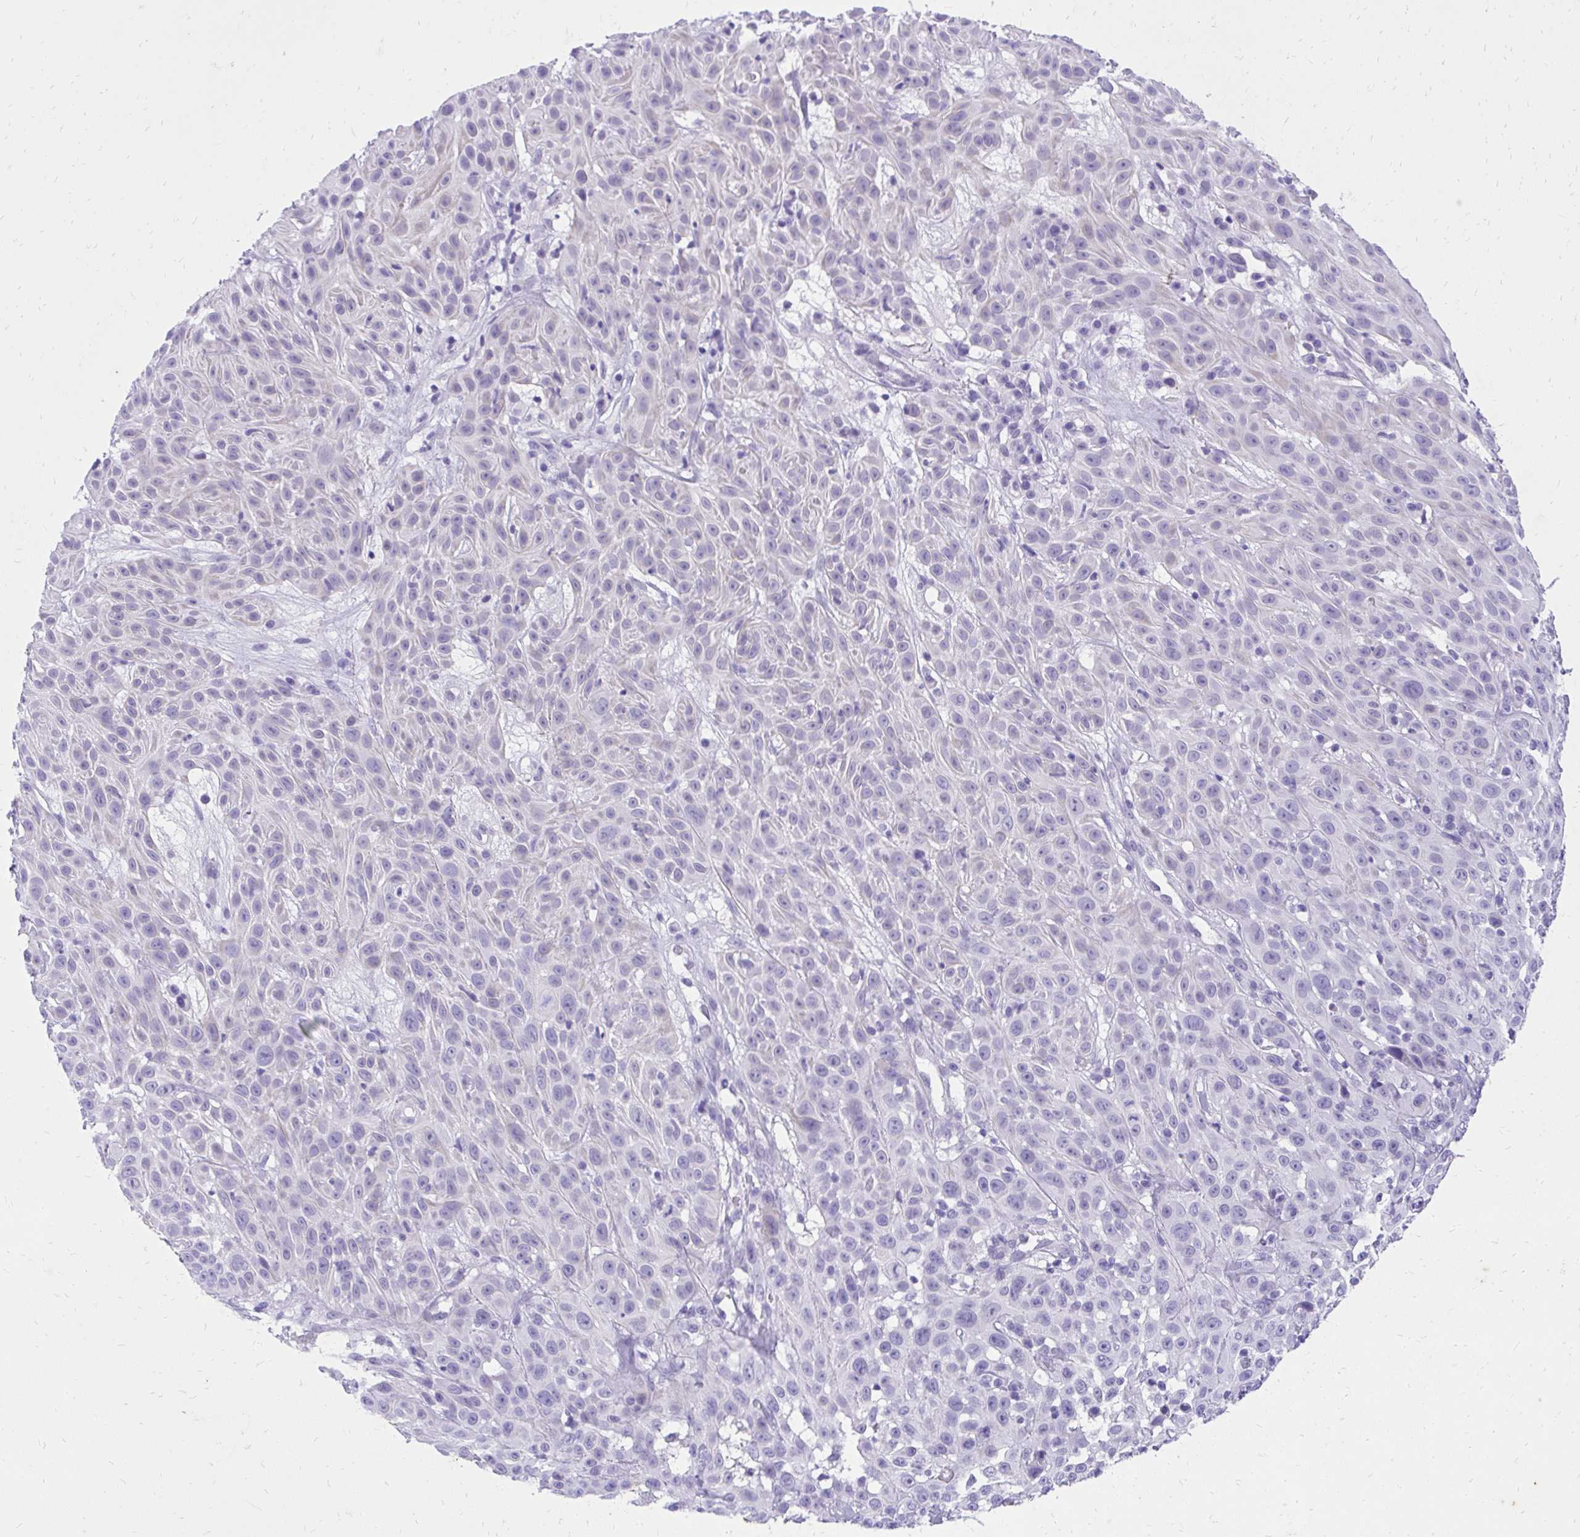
{"staining": {"intensity": "negative", "quantity": "none", "location": "none"}, "tissue": "skin cancer", "cell_type": "Tumor cells", "image_type": "cancer", "snomed": [{"axis": "morphology", "description": "Squamous cell carcinoma, NOS"}, {"axis": "topography", "description": "Skin"}], "caption": "There is no significant staining in tumor cells of skin cancer (squamous cell carcinoma).", "gene": "KLK1", "patient": {"sex": "male", "age": 82}}